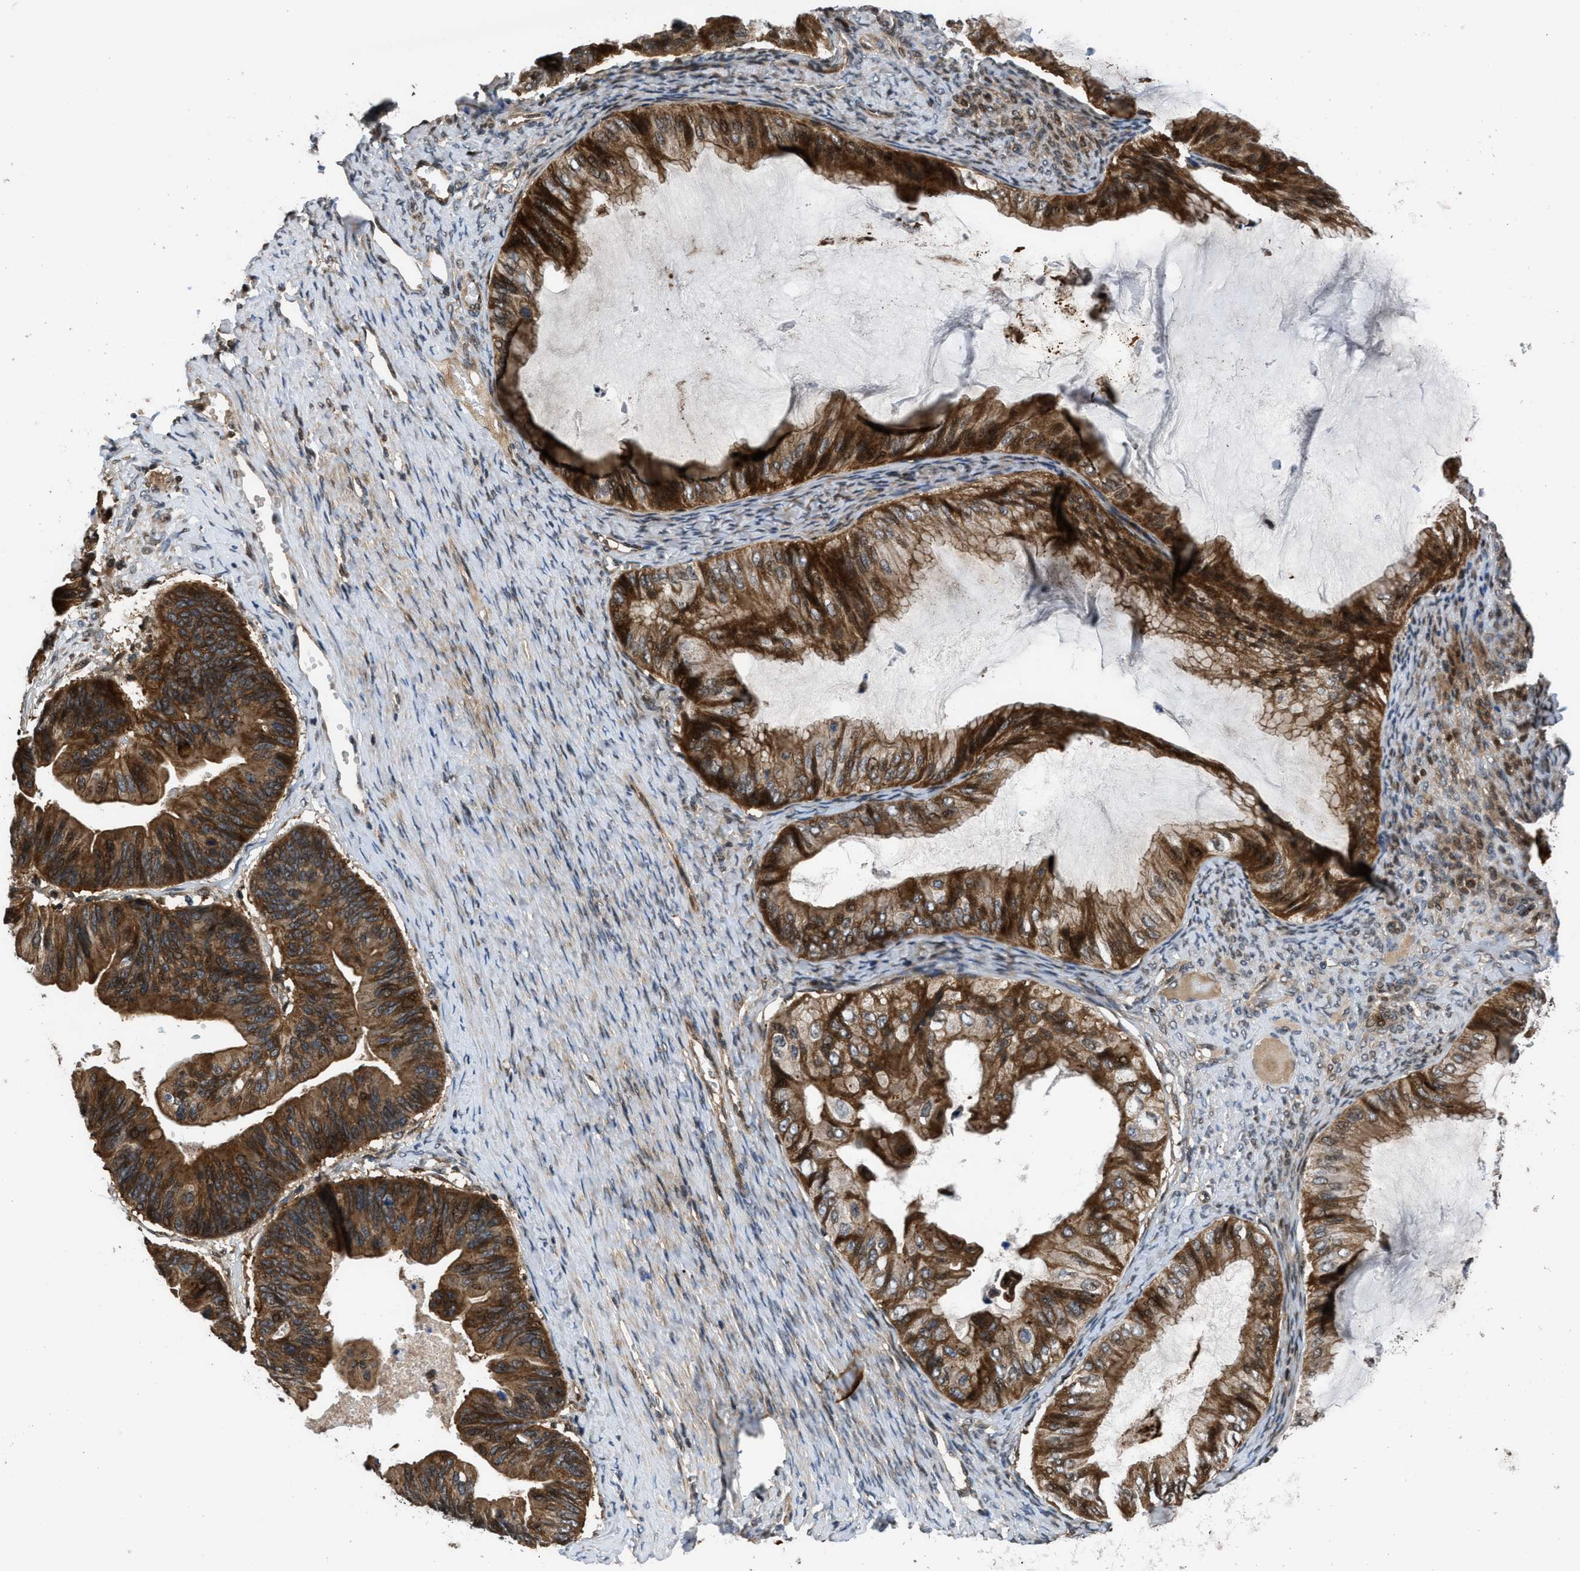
{"staining": {"intensity": "strong", "quantity": ">75%", "location": "cytoplasmic/membranous"}, "tissue": "ovarian cancer", "cell_type": "Tumor cells", "image_type": "cancer", "snomed": [{"axis": "morphology", "description": "Cystadenocarcinoma, mucinous, NOS"}, {"axis": "topography", "description": "Ovary"}], "caption": "The histopathology image demonstrates staining of ovarian cancer, revealing strong cytoplasmic/membranous protein staining (brown color) within tumor cells. (Stains: DAB in brown, nuclei in blue, Microscopy: brightfield microscopy at high magnification).", "gene": "CTBS", "patient": {"sex": "female", "age": 61}}